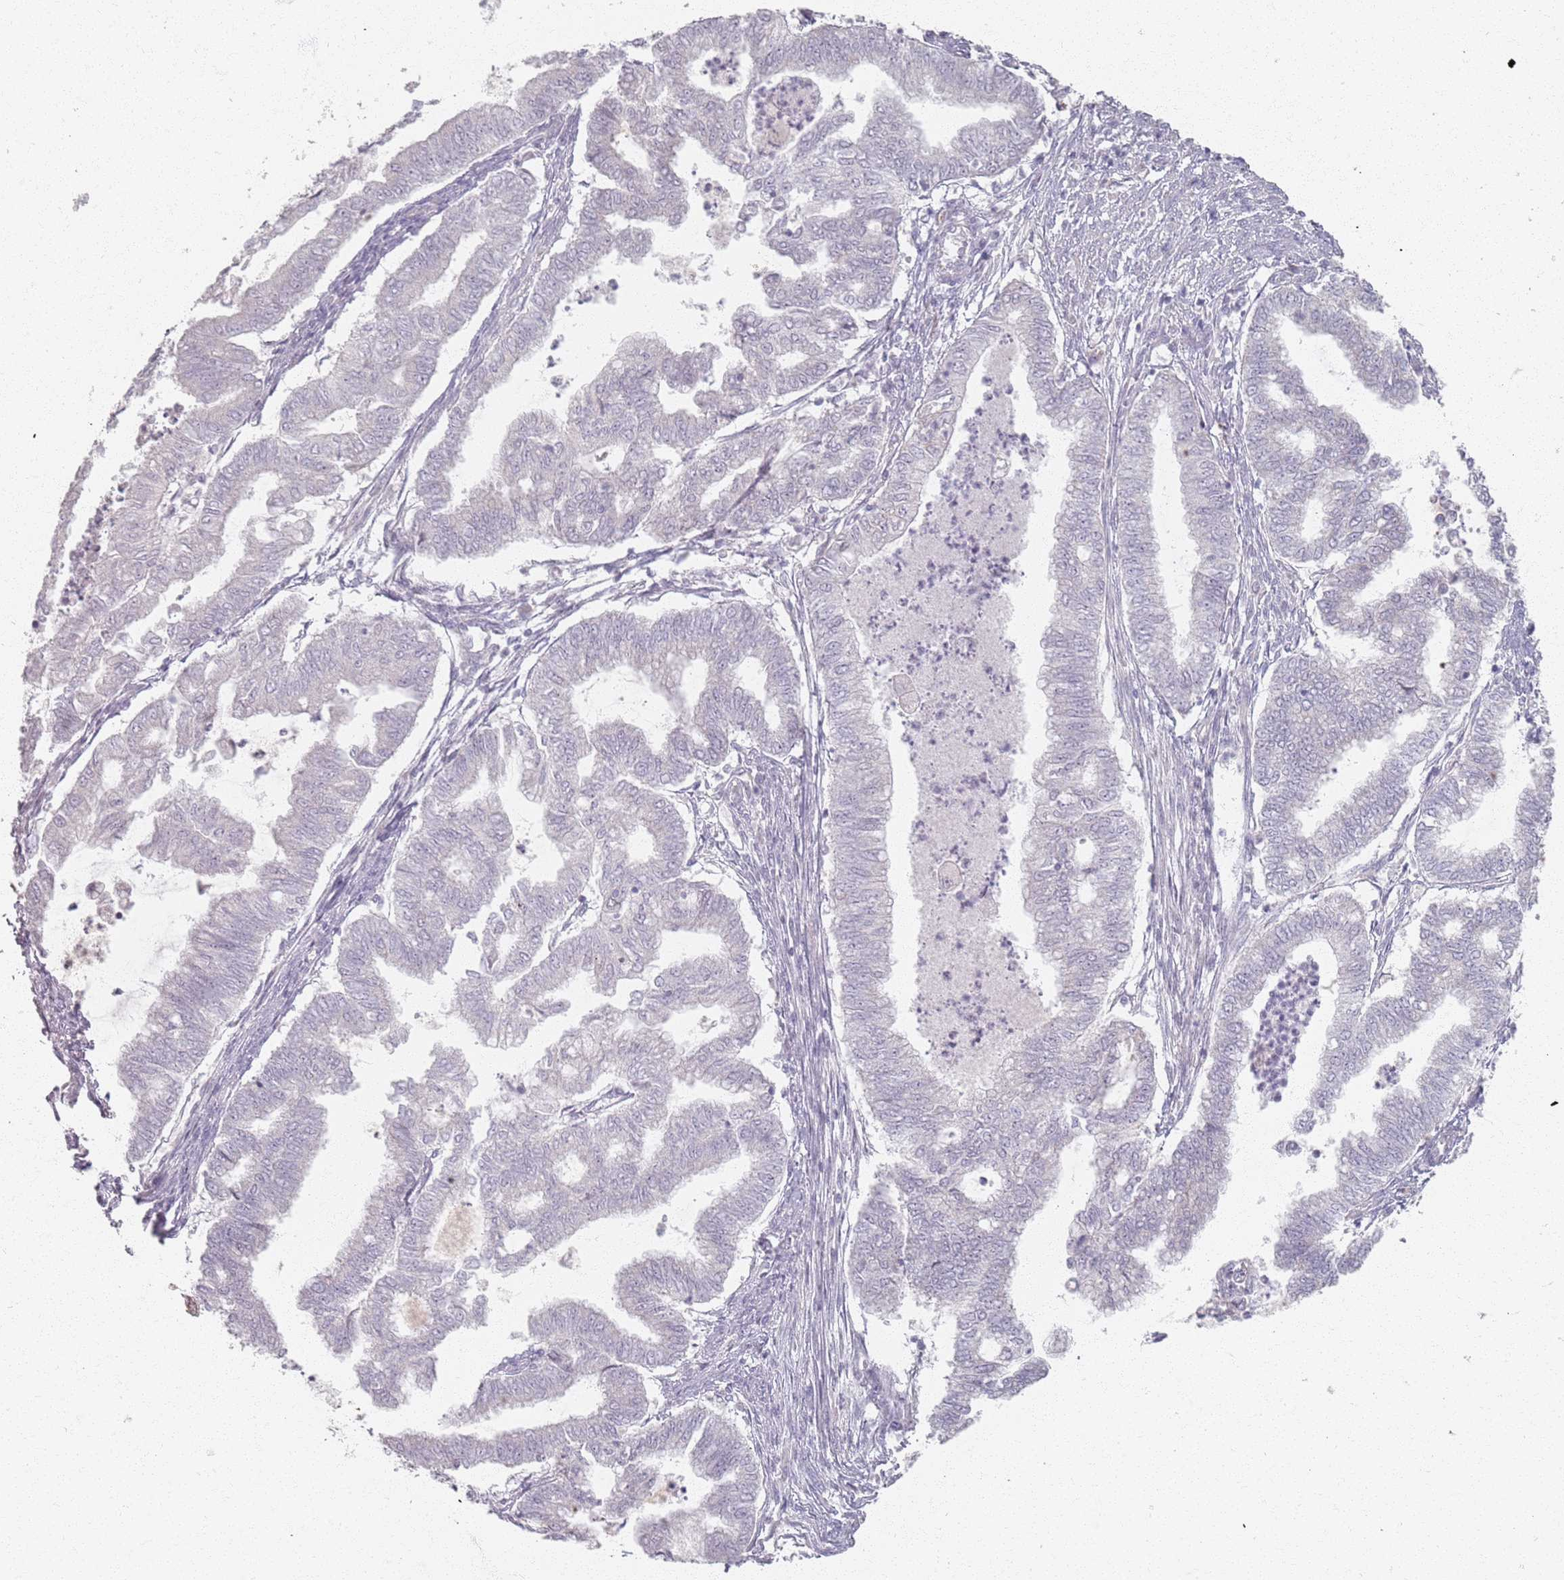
{"staining": {"intensity": "negative", "quantity": "none", "location": "none"}, "tissue": "endometrial cancer", "cell_type": "Tumor cells", "image_type": "cancer", "snomed": [{"axis": "morphology", "description": "Adenocarcinoma, NOS"}, {"axis": "topography", "description": "Endometrium"}], "caption": "Immunohistochemistry image of neoplastic tissue: endometrial adenocarcinoma stained with DAB (3,3'-diaminobenzidine) demonstrates no significant protein positivity in tumor cells.", "gene": "PKD2L2", "patient": {"sex": "female", "age": 79}}